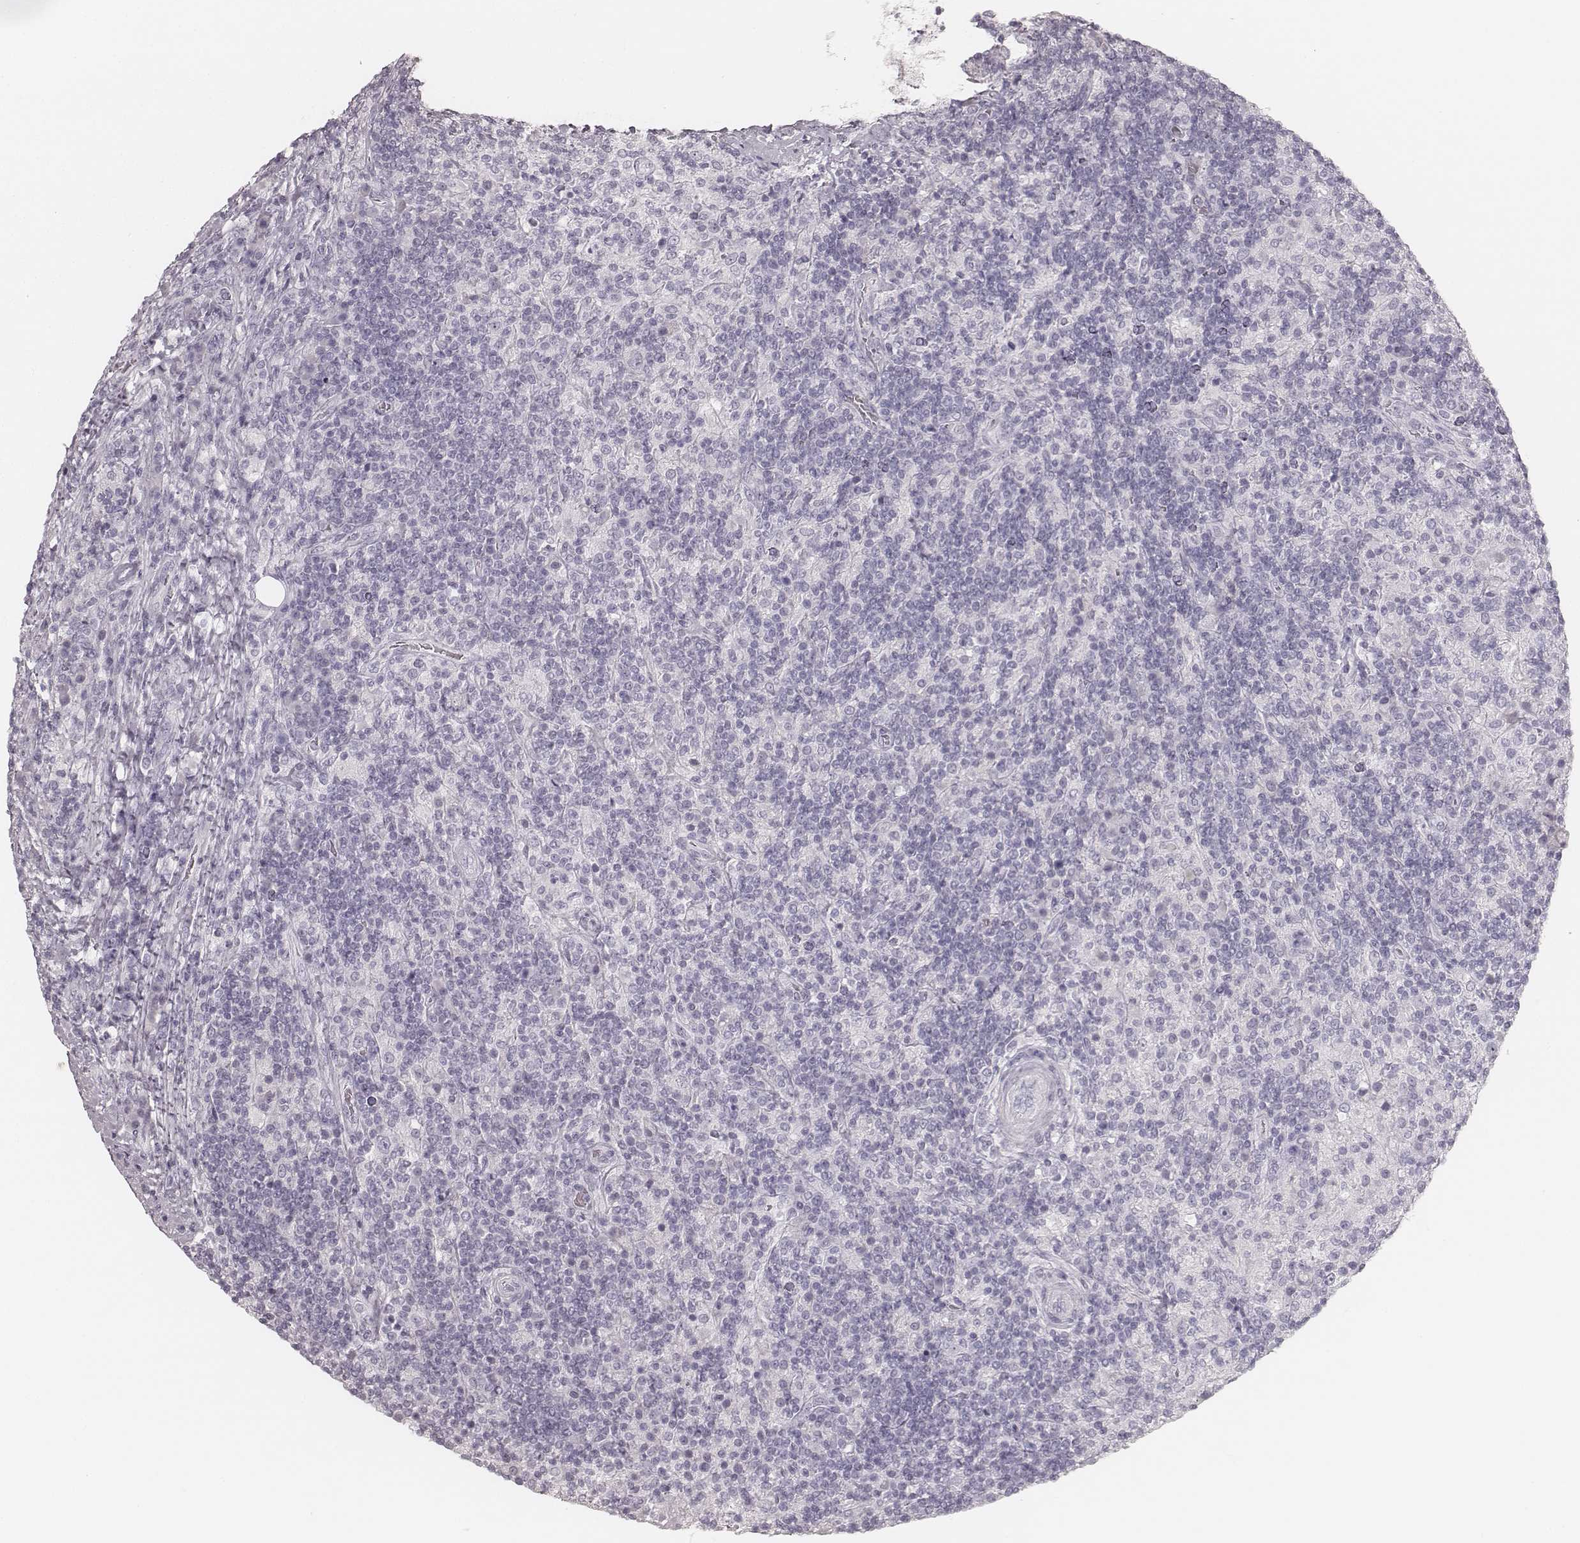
{"staining": {"intensity": "negative", "quantity": "none", "location": "none"}, "tissue": "lymphoma", "cell_type": "Tumor cells", "image_type": "cancer", "snomed": [{"axis": "morphology", "description": "Hodgkin's disease, NOS"}, {"axis": "topography", "description": "Lymph node"}], "caption": "High power microscopy histopathology image of an immunohistochemistry (IHC) photomicrograph of lymphoma, revealing no significant expression in tumor cells.", "gene": "KRT31", "patient": {"sex": "male", "age": 70}}